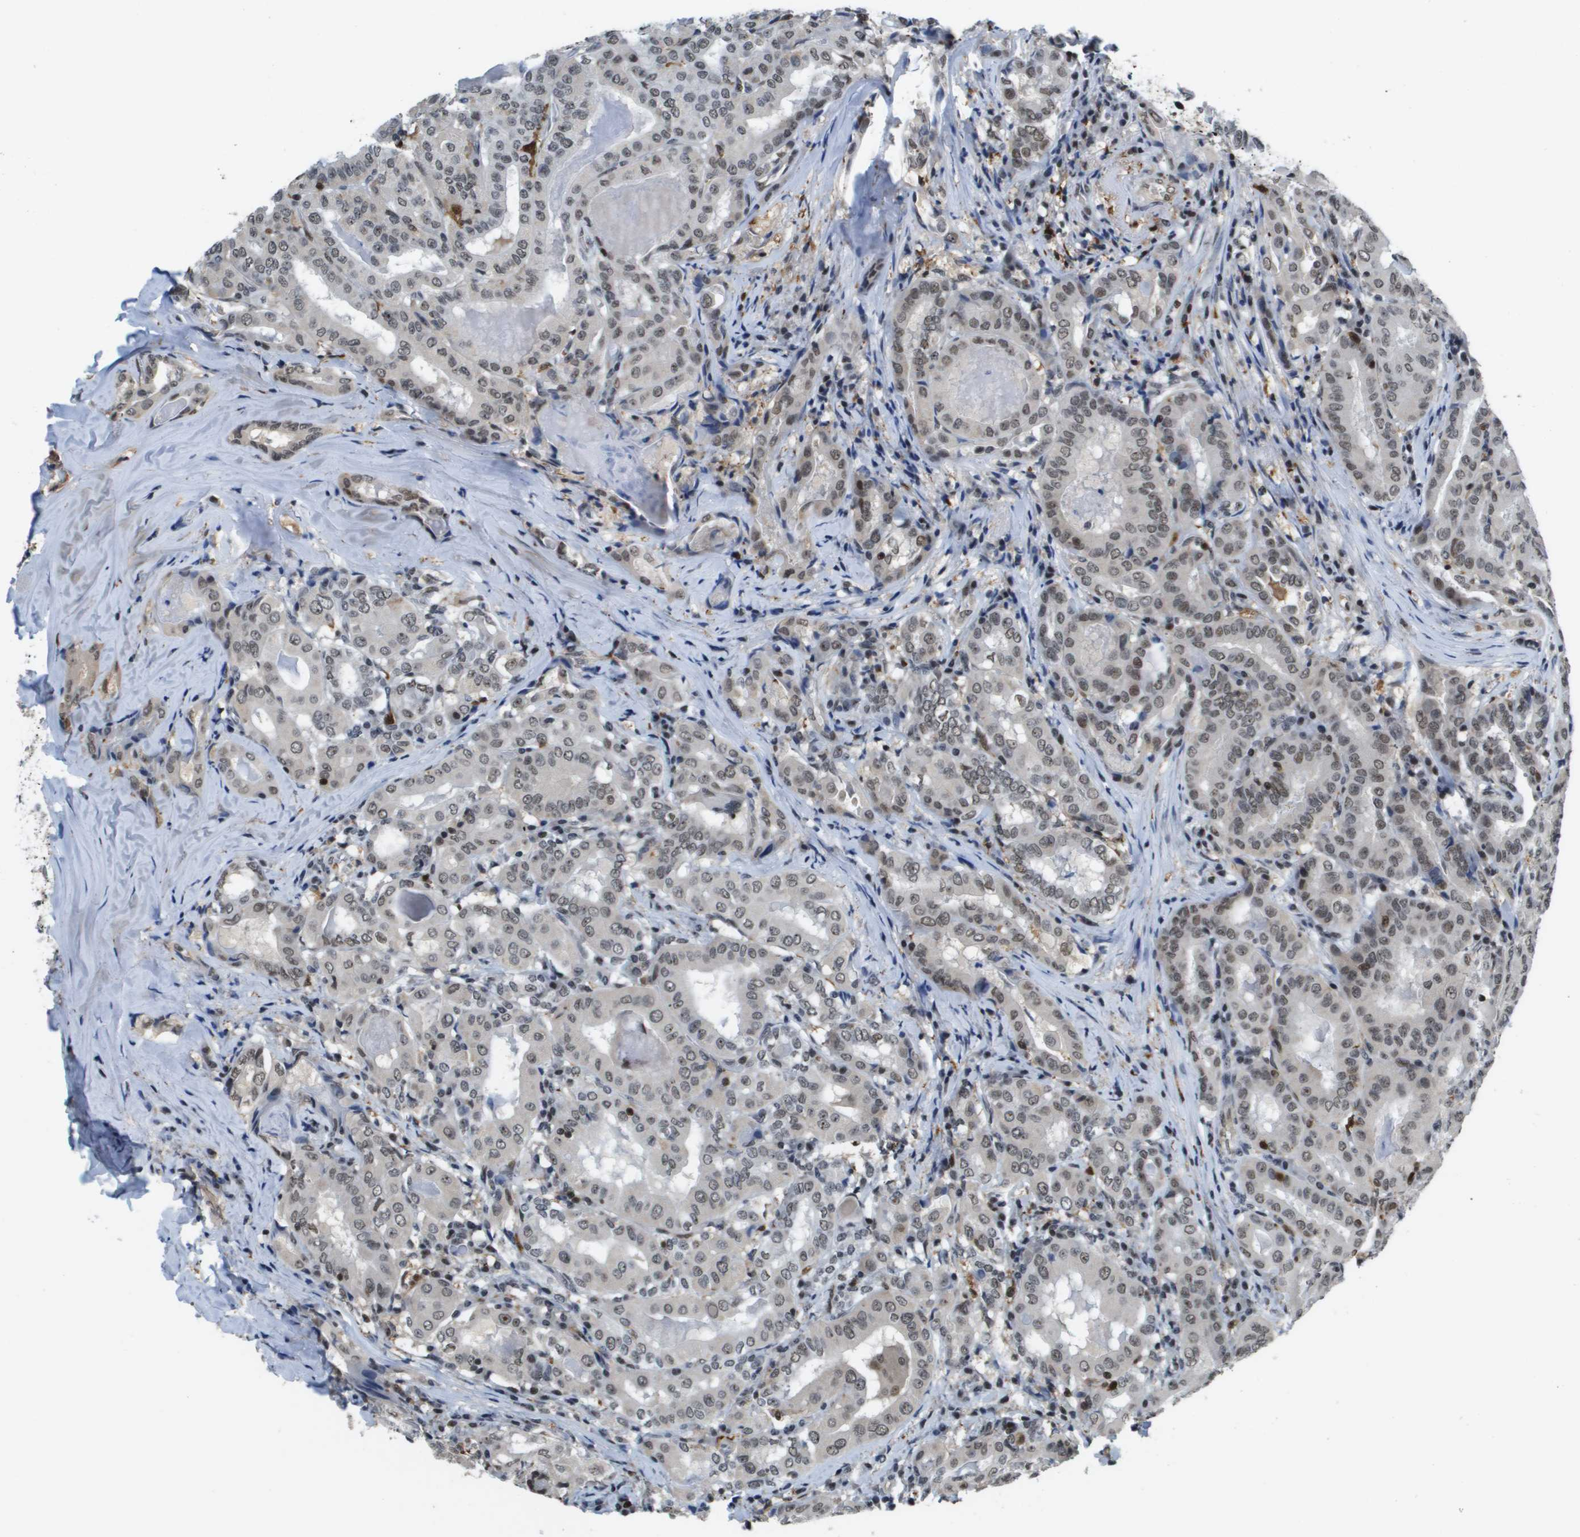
{"staining": {"intensity": "weak", "quantity": ">75%", "location": "nuclear"}, "tissue": "thyroid cancer", "cell_type": "Tumor cells", "image_type": "cancer", "snomed": [{"axis": "morphology", "description": "Papillary adenocarcinoma, NOS"}, {"axis": "topography", "description": "Thyroid gland"}], "caption": "The photomicrograph shows immunohistochemical staining of papillary adenocarcinoma (thyroid). There is weak nuclear positivity is identified in about >75% of tumor cells.", "gene": "EP400", "patient": {"sex": "female", "age": 42}}